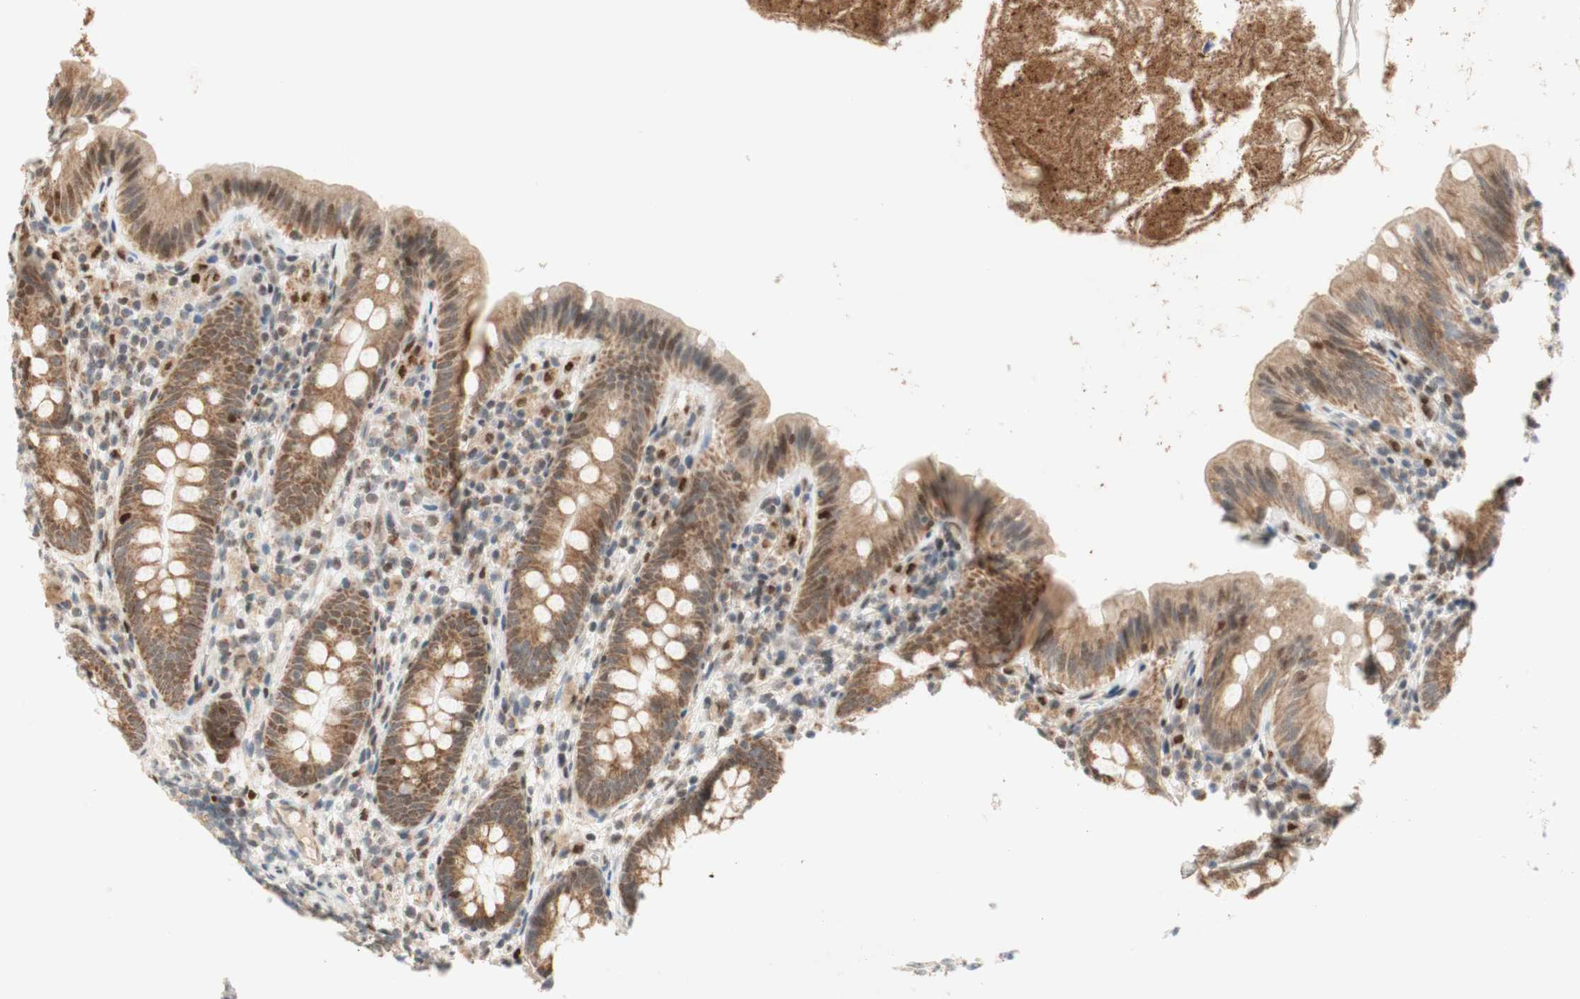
{"staining": {"intensity": "weak", "quantity": ">75%", "location": "cytoplasmic/membranous"}, "tissue": "appendix", "cell_type": "Glandular cells", "image_type": "normal", "snomed": [{"axis": "morphology", "description": "Normal tissue, NOS"}, {"axis": "topography", "description": "Appendix"}], "caption": "IHC of normal appendix demonstrates low levels of weak cytoplasmic/membranous expression in approximately >75% of glandular cells. The protein is stained brown, and the nuclei are stained in blue (DAB (3,3'-diaminobenzidine) IHC with brightfield microscopy, high magnification).", "gene": "DNMT3A", "patient": {"sex": "male", "age": 52}}